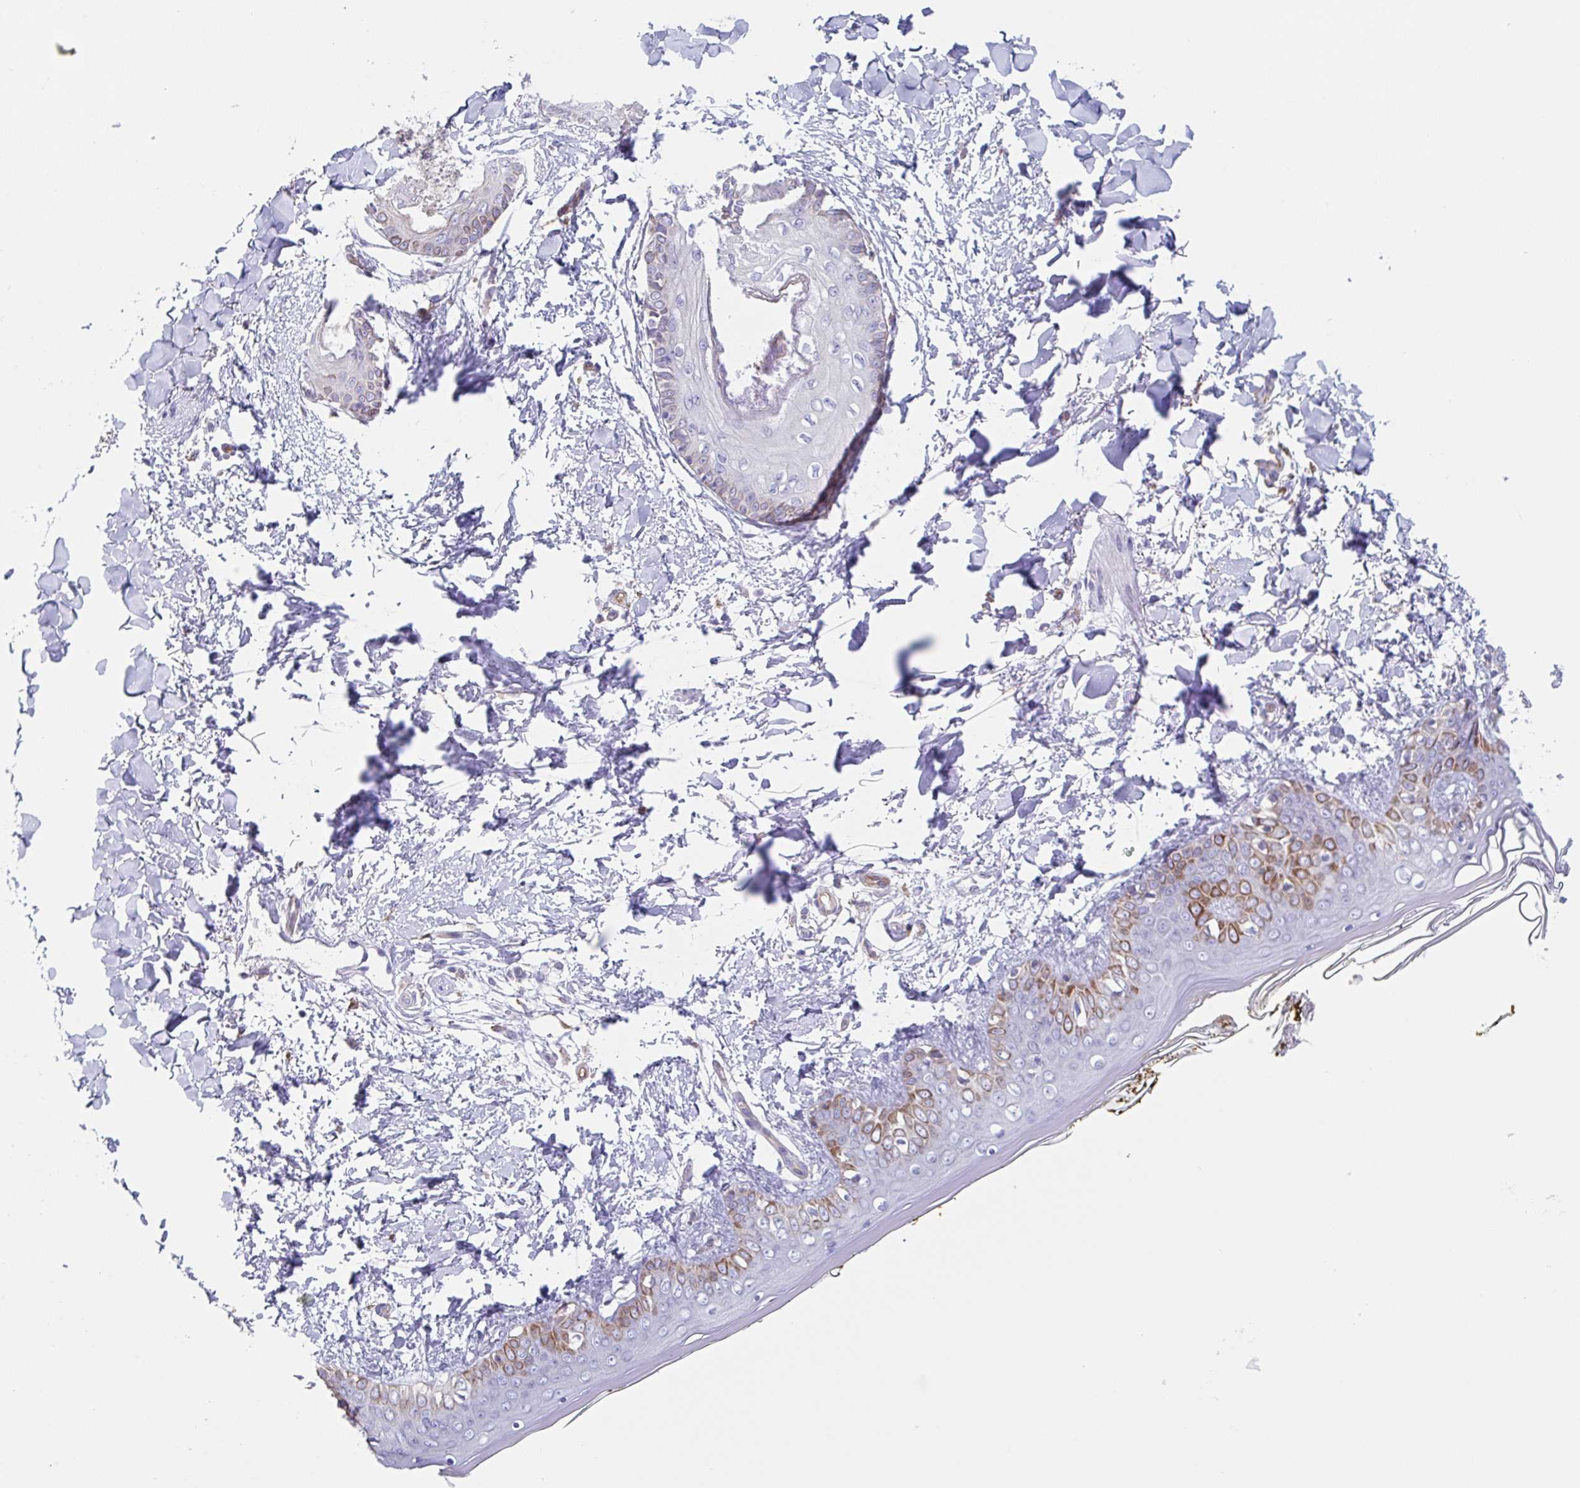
{"staining": {"intensity": "negative", "quantity": "none", "location": "none"}, "tissue": "skin", "cell_type": "Fibroblasts", "image_type": "normal", "snomed": [{"axis": "morphology", "description": "Normal tissue, NOS"}, {"axis": "topography", "description": "Skin"}], "caption": "This histopathology image is of benign skin stained with IHC to label a protein in brown with the nuclei are counter-stained blue. There is no positivity in fibroblasts.", "gene": "EHD4", "patient": {"sex": "female", "age": 34}}